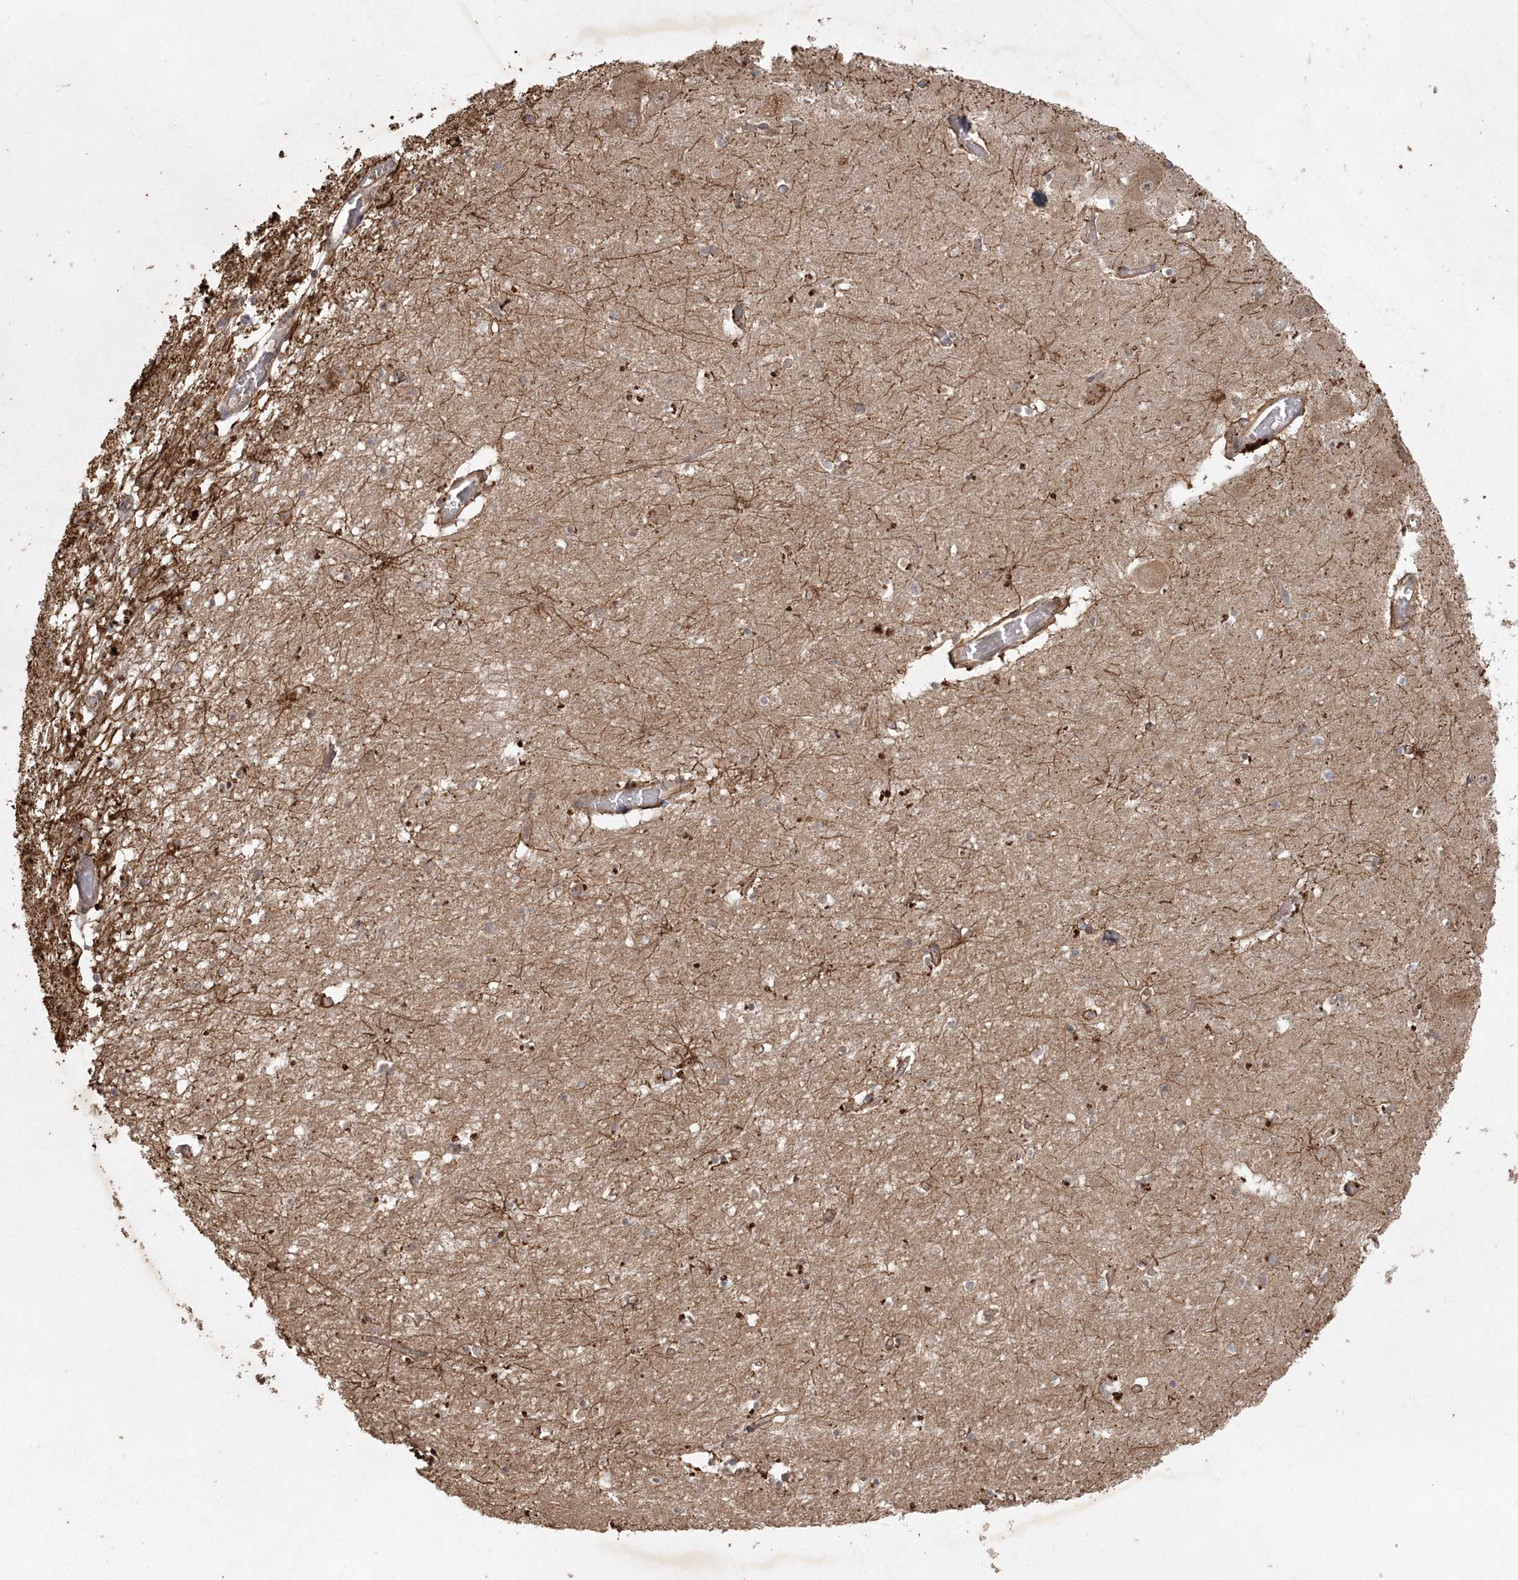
{"staining": {"intensity": "moderate", "quantity": "<25%", "location": "cytoplasmic/membranous"}, "tissue": "hippocampus", "cell_type": "Glial cells", "image_type": "normal", "snomed": [{"axis": "morphology", "description": "Normal tissue, NOS"}, {"axis": "topography", "description": "Hippocampus"}], "caption": "Hippocampus stained with DAB immunohistochemistry demonstrates low levels of moderate cytoplasmic/membranous expression in about <25% of glial cells.", "gene": "ARL13A", "patient": {"sex": "male", "age": 70}}